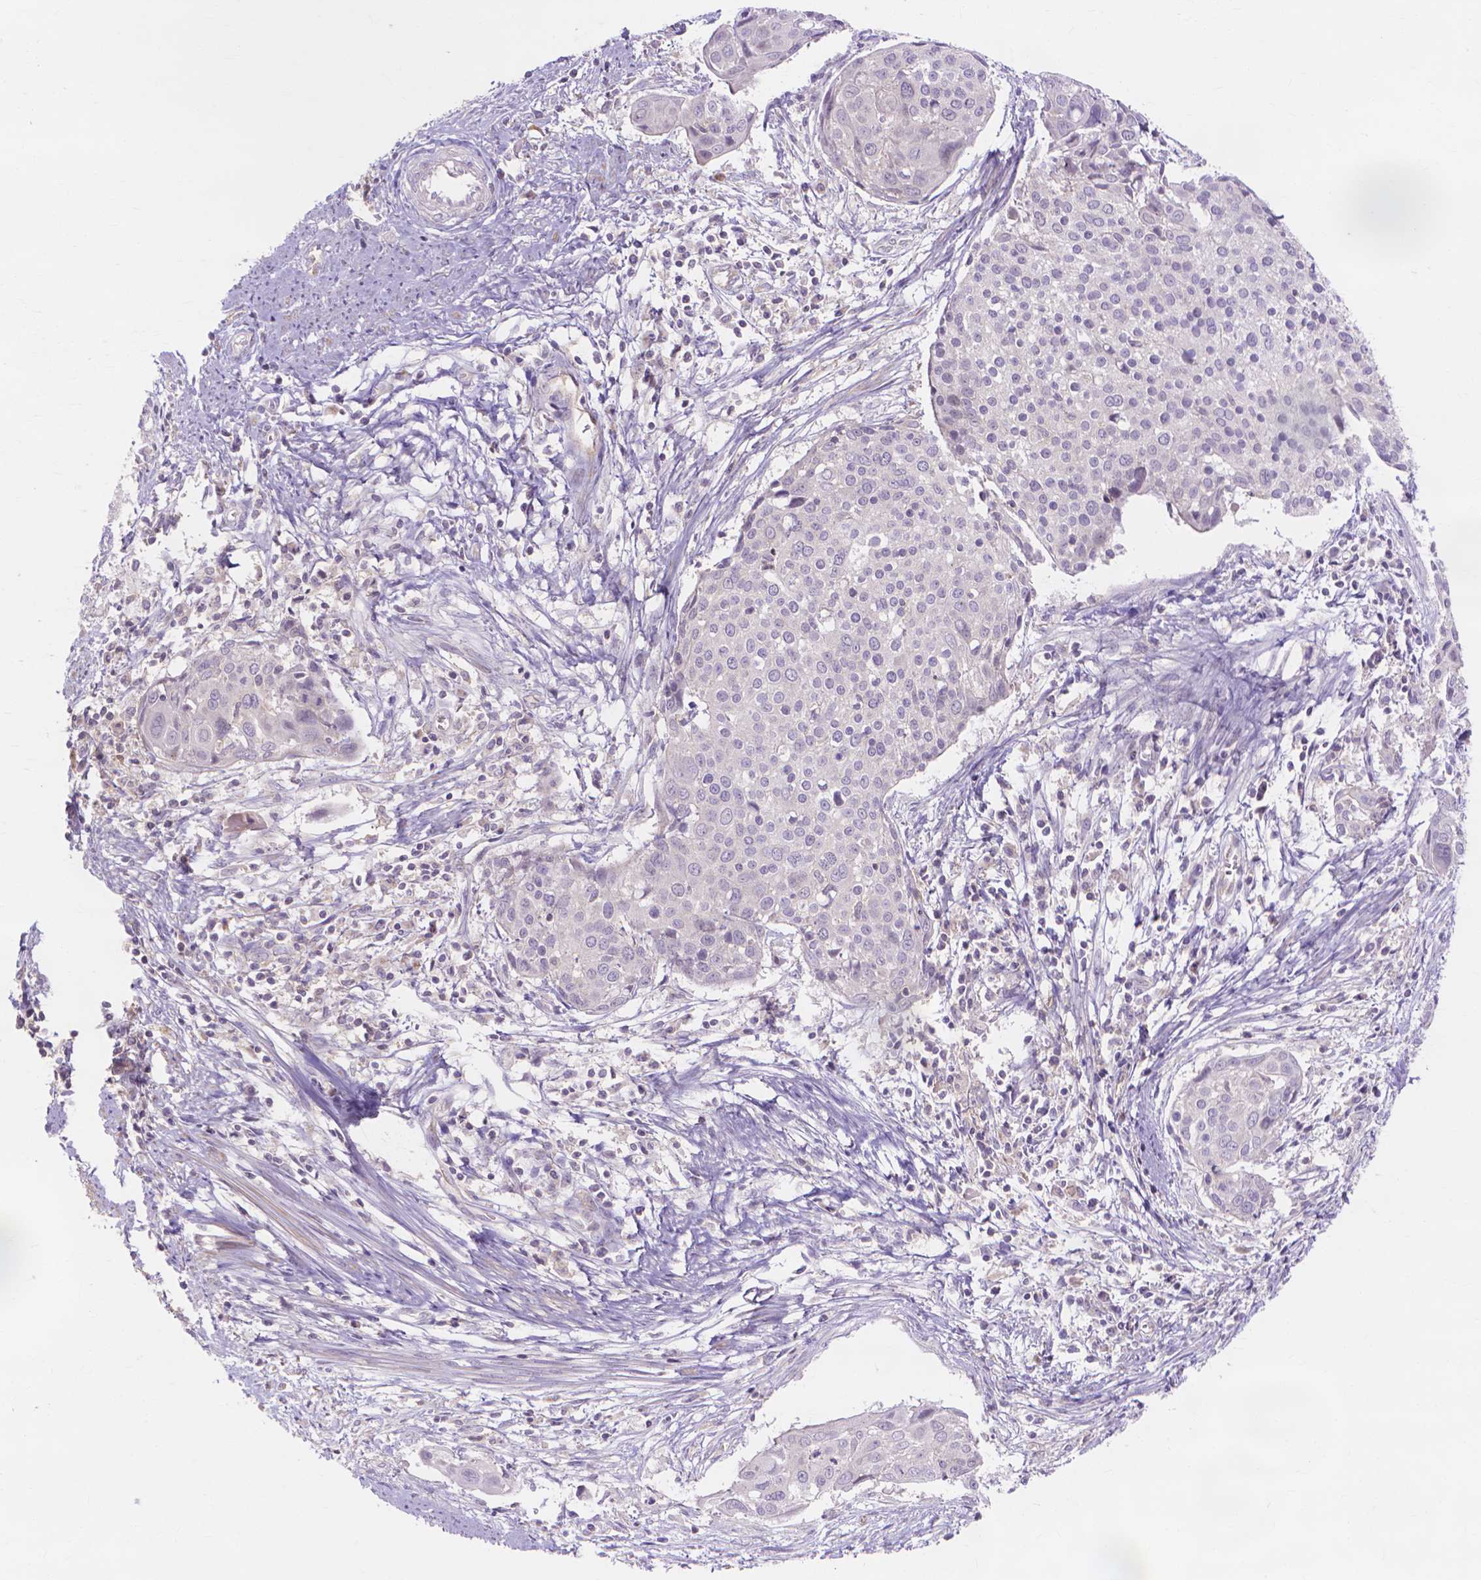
{"staining": {"intensity": "negative", "quantity": "none", "location": "none"}, "tissue": "cervical cancer", "cell_type": "Tumor cells", "image_type": "cancer", "snomed": [{"axis": "morphology", "description": "Squamous cell carcinoma, NOS"}, {"axis": "topography", "description": "Cervix"}], "caption": "Immunohistochemical staining of cervical cancer displays no significant positivity in tumor cells.", "gene": "PRDM13", "patient": {"sex": "female", "age": 39}}